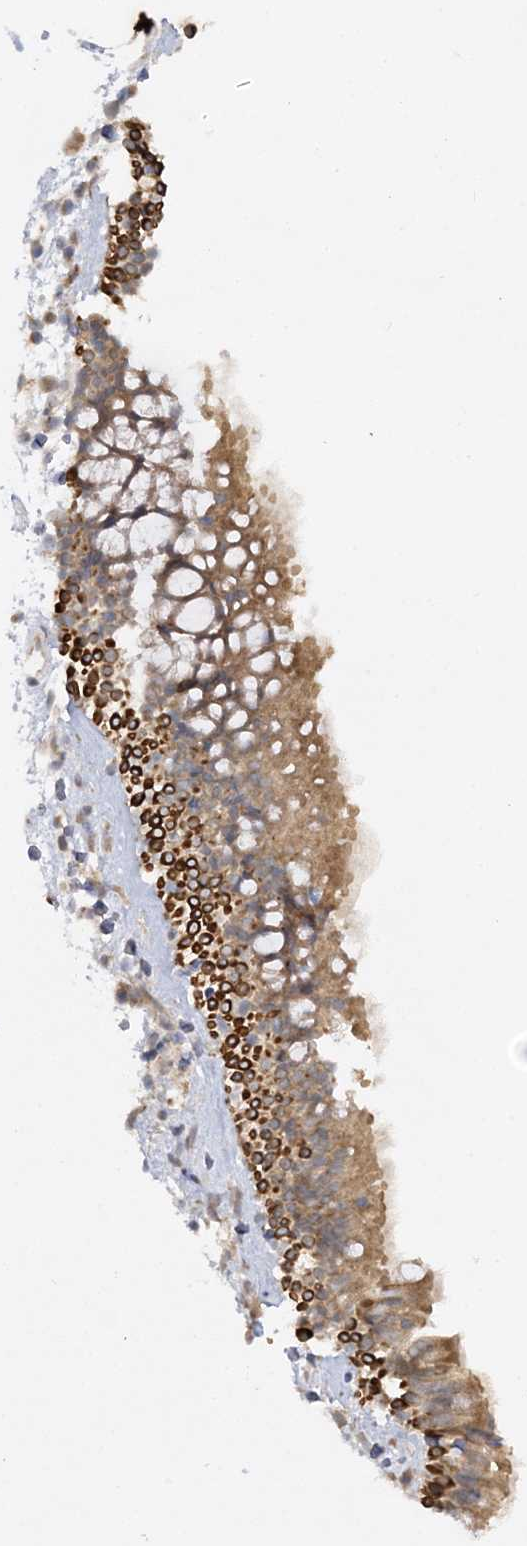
{"staining": {"intensity": "strong", "quantity": "25%-75%", "location": "cytoplasmic/membranous"}, "tissue": "nasopharynx", "cell_type": "Respiratory epithelial cells", "image_type": "normal", "snomed": [{"axis": "morphology", "description": "Normal tissue, NOS"}, {"axis": "morphology", "description": "Inflammation, NOS"}, {"axis": "morphology", "description": "Malignant melanoma, Metastatic site"}, {"axis": "topography", "description": "Nasopharynx"}], "caption": "About 25%-75% of respiratory epithelial cells in normal human nasopharynx exhibit strong cytoplasmic/membranous protein expression as visualized by brown immunohistochemical staining.", "gene": "MMADHC", "patient": {"sex": "male", "age": 70}}